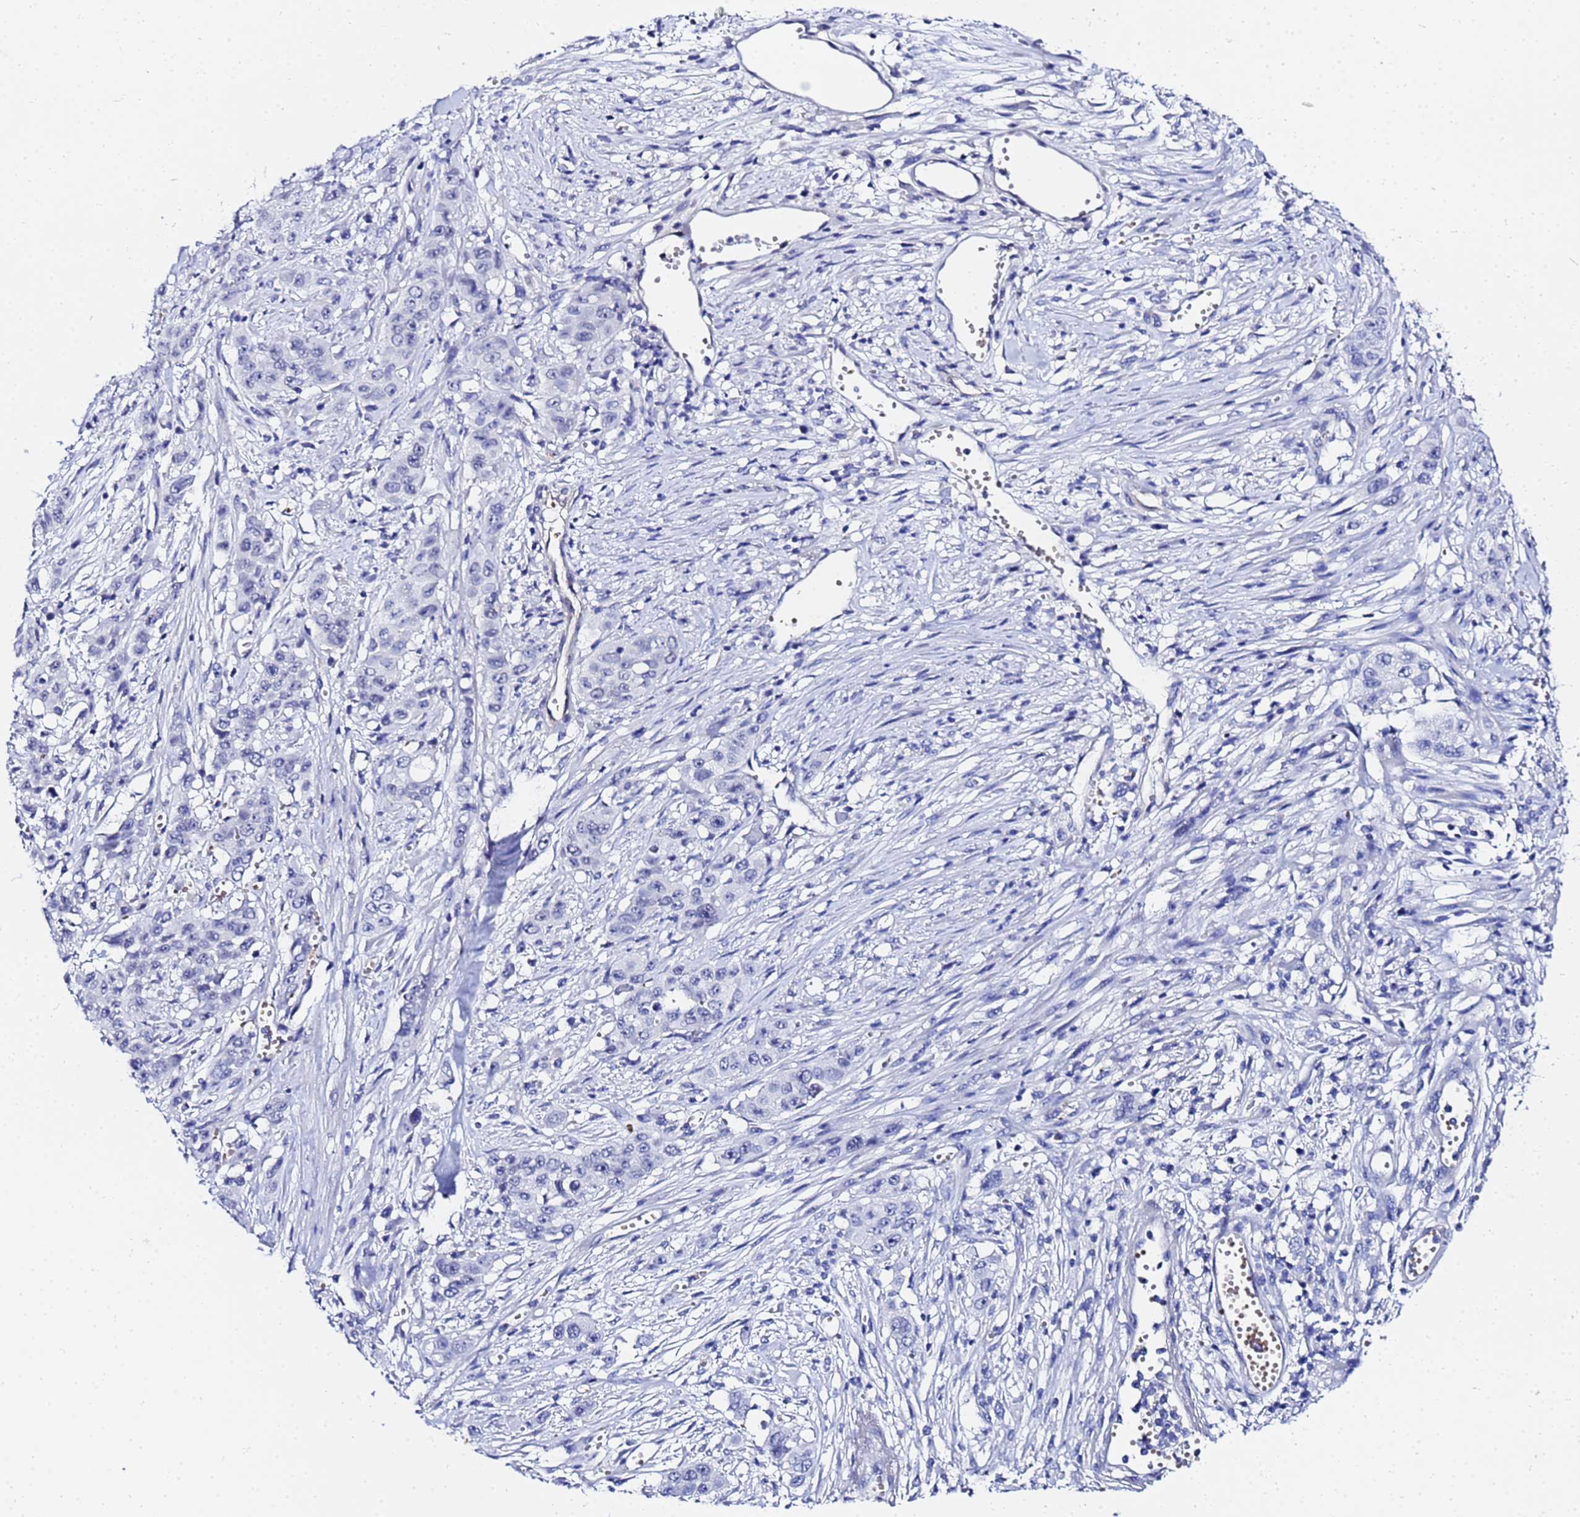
{"staining": {"intensity": "negative", "quantity": "none", "location": "none"}, "tissue": "stomach cancer", "cell_type": "Tumor cells", "image_type": "cancer", "snomed": [{"axis": "morphology", "description": "Adenocarcinoma, NOS"}, {"axis": "topography", "description": "Stomach, upper"}], "caption": "IHC of stomach cancer demonstrates no expression in tumor cells.", "gene": "ZNF26", "patient": {"sex": "male", "age": 62}}